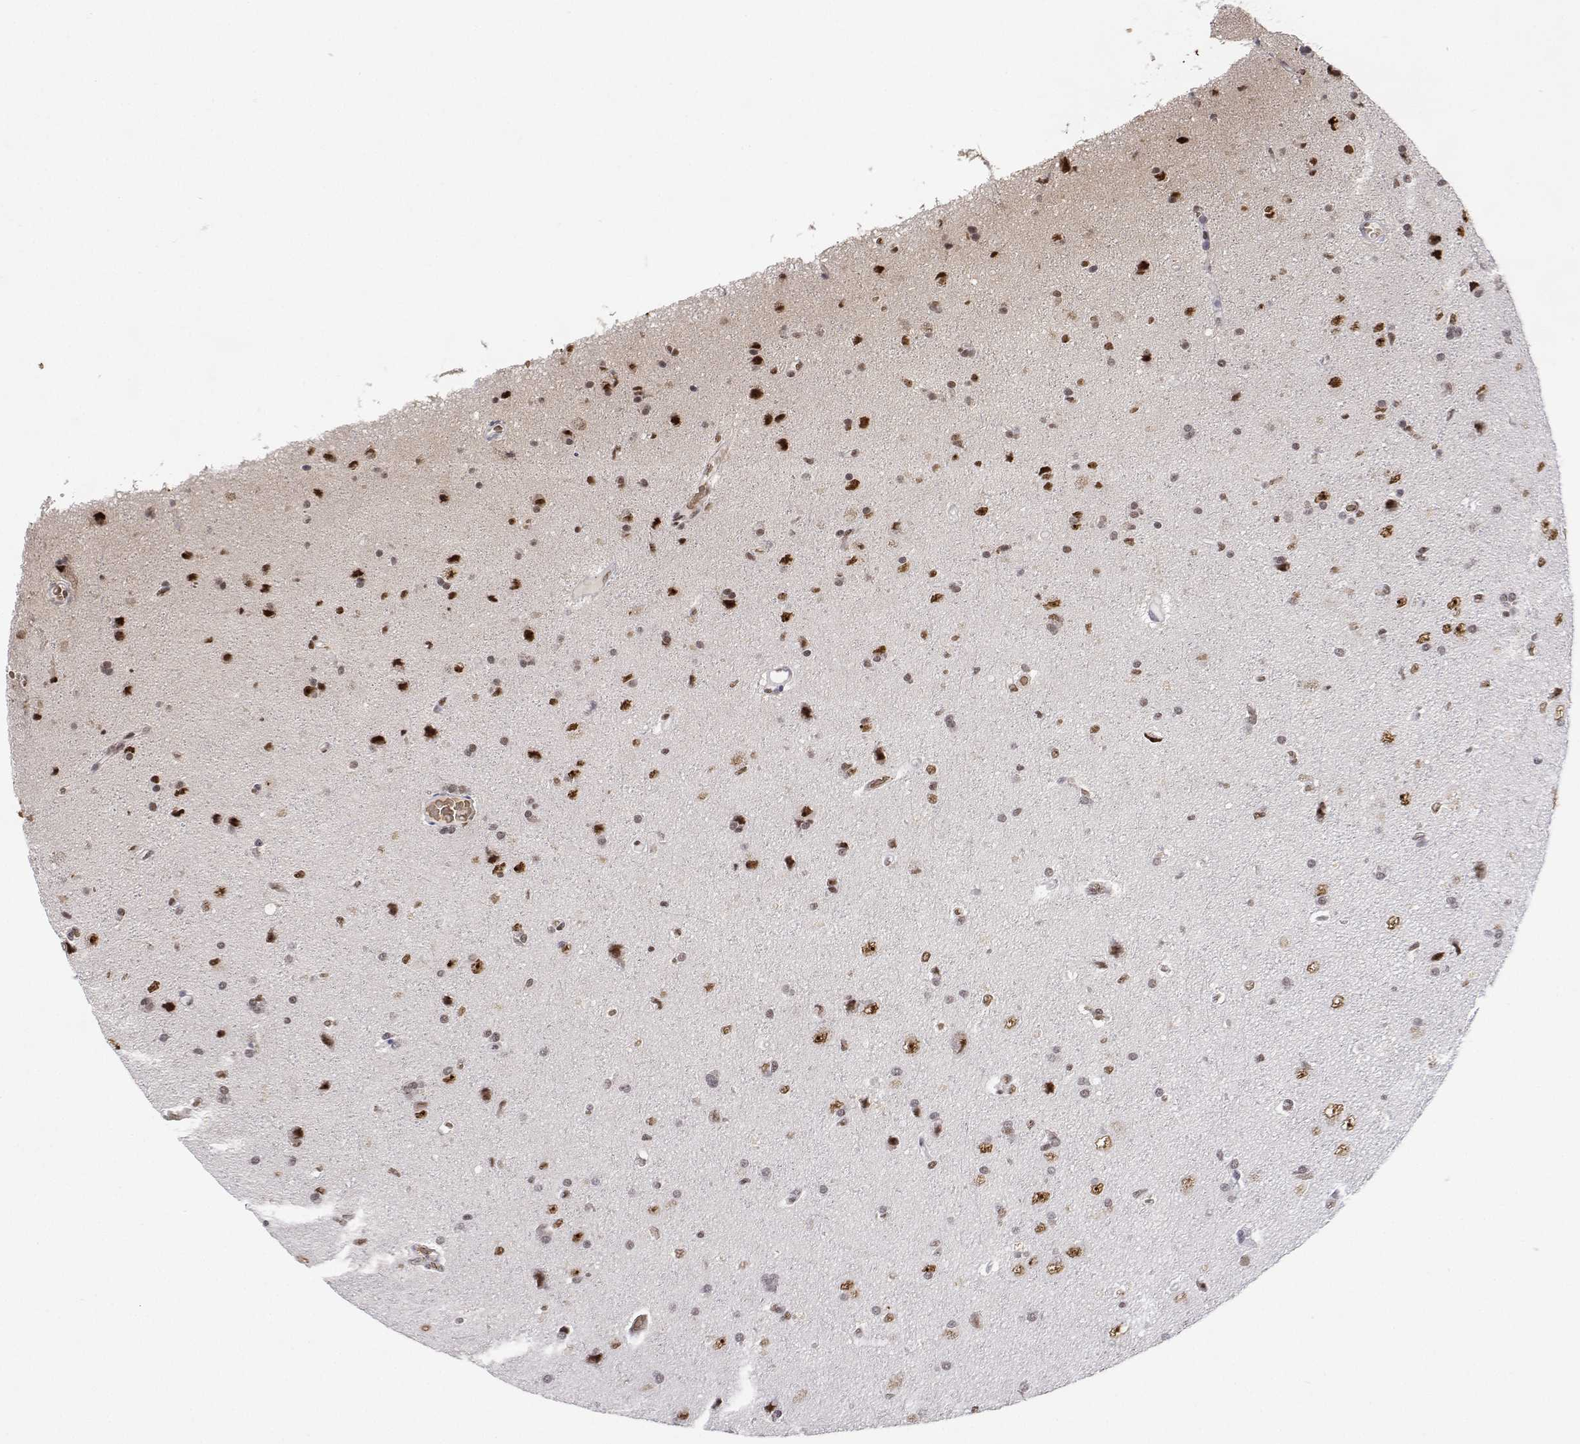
{"staining": {"intensity": "moderate", "quantity": ">75%", "location": "nuclear"}, "tissue": "glioma", "cell_type": "Tumor cells", "image_type": "cancer", "snomed": [{"axis": "morphology", "description": "Glioma, malignant, High grade"}, {"axis": "topography", "description": "Cerebral cortex"}], "caption": "Immunohistochemistry micrograph of neoplastic tissue: human glioma stained using immunohistochemistry demonstrates medium levels of moderate protein expression localized specifically in the nuclear of tumor cells, appearing as a nuclear brown color.", "gene": "ADAR", "patient": {"sex": "male", "age": 70}}